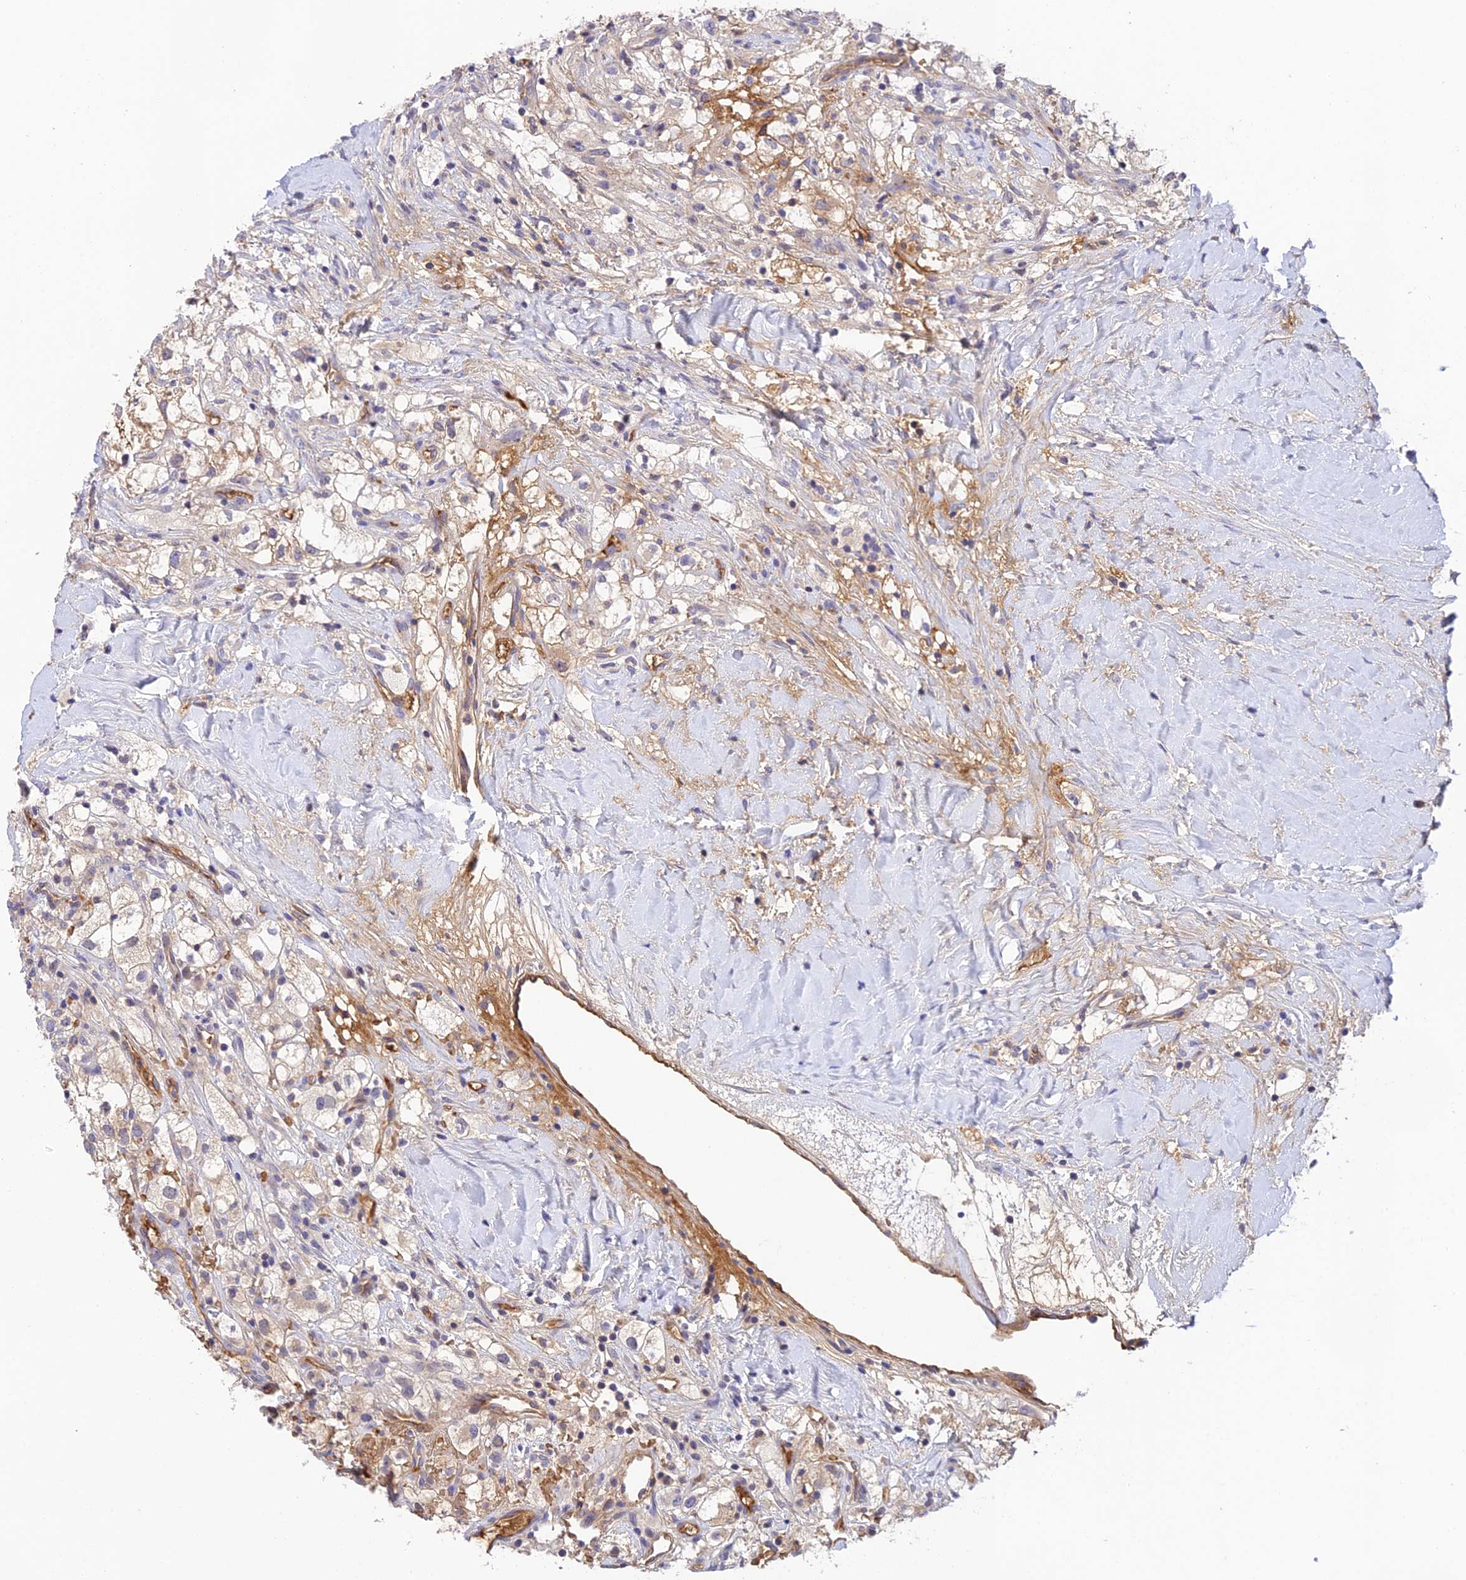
{"staining": {"intensity": "weak", "quantity": "<25%", "location": "cytoplasmic/membranous"}, "tissue": "renal cancer", "cell_type": "Tumor cells", "image_type": "cancer", "snomed": [{"axis": "morphology", "description": "Adenocarcinoma, NOS"}, {"axis": "topography", "description": "Kidney"}], "caption": "Immunohistochemistry (IHC) of human adenocarcinoma (renal) exhibits no expression in tumor cells. (Immunohistochemistry, brightfield microscopy, high magnification).", "gene": "HDHD2", "patient": {"sex": "male", "age": 59}}